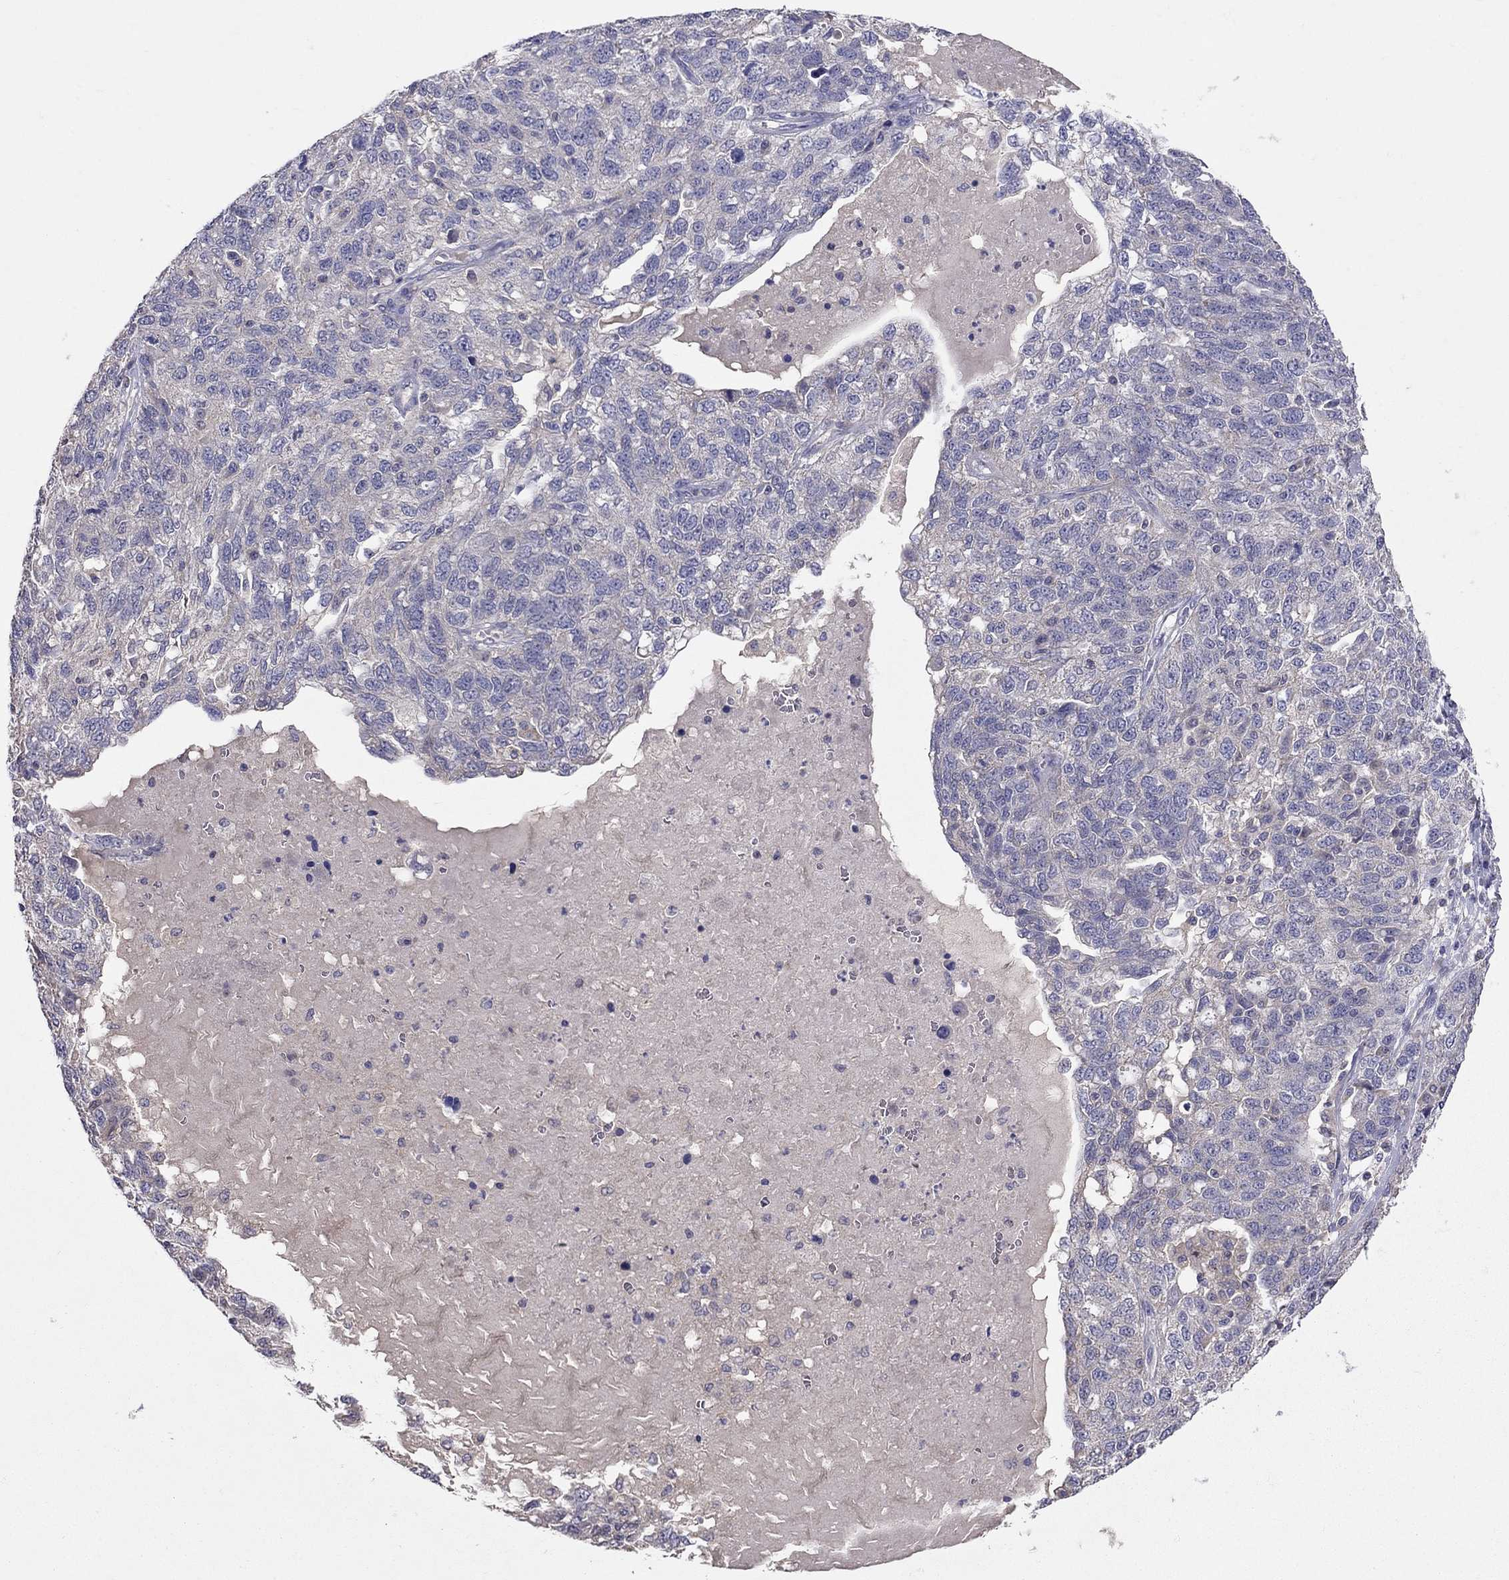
{"staining": {"intensity": "negative", "quantity": "none", "location": "none"}, "tissue": "ovarian cancer", "cell_type": "Tumor cells", "image_type": "cancer", "snomed": [{"axis": "morphology", "description": "Cystadenocarcinoma, serous, NOS"}, {"axis": "topography", "description": "Ovary"}], "caption": "Immunohistochemistry histopathology image of neoplastic tissue: human ovarian cancer stained with DAB (3,3'-diaminobenzidine) reveals no significant protein positivity in tumor cells.", "gene": "RTP5", "patient": {"sex": "female", "age": 71}}